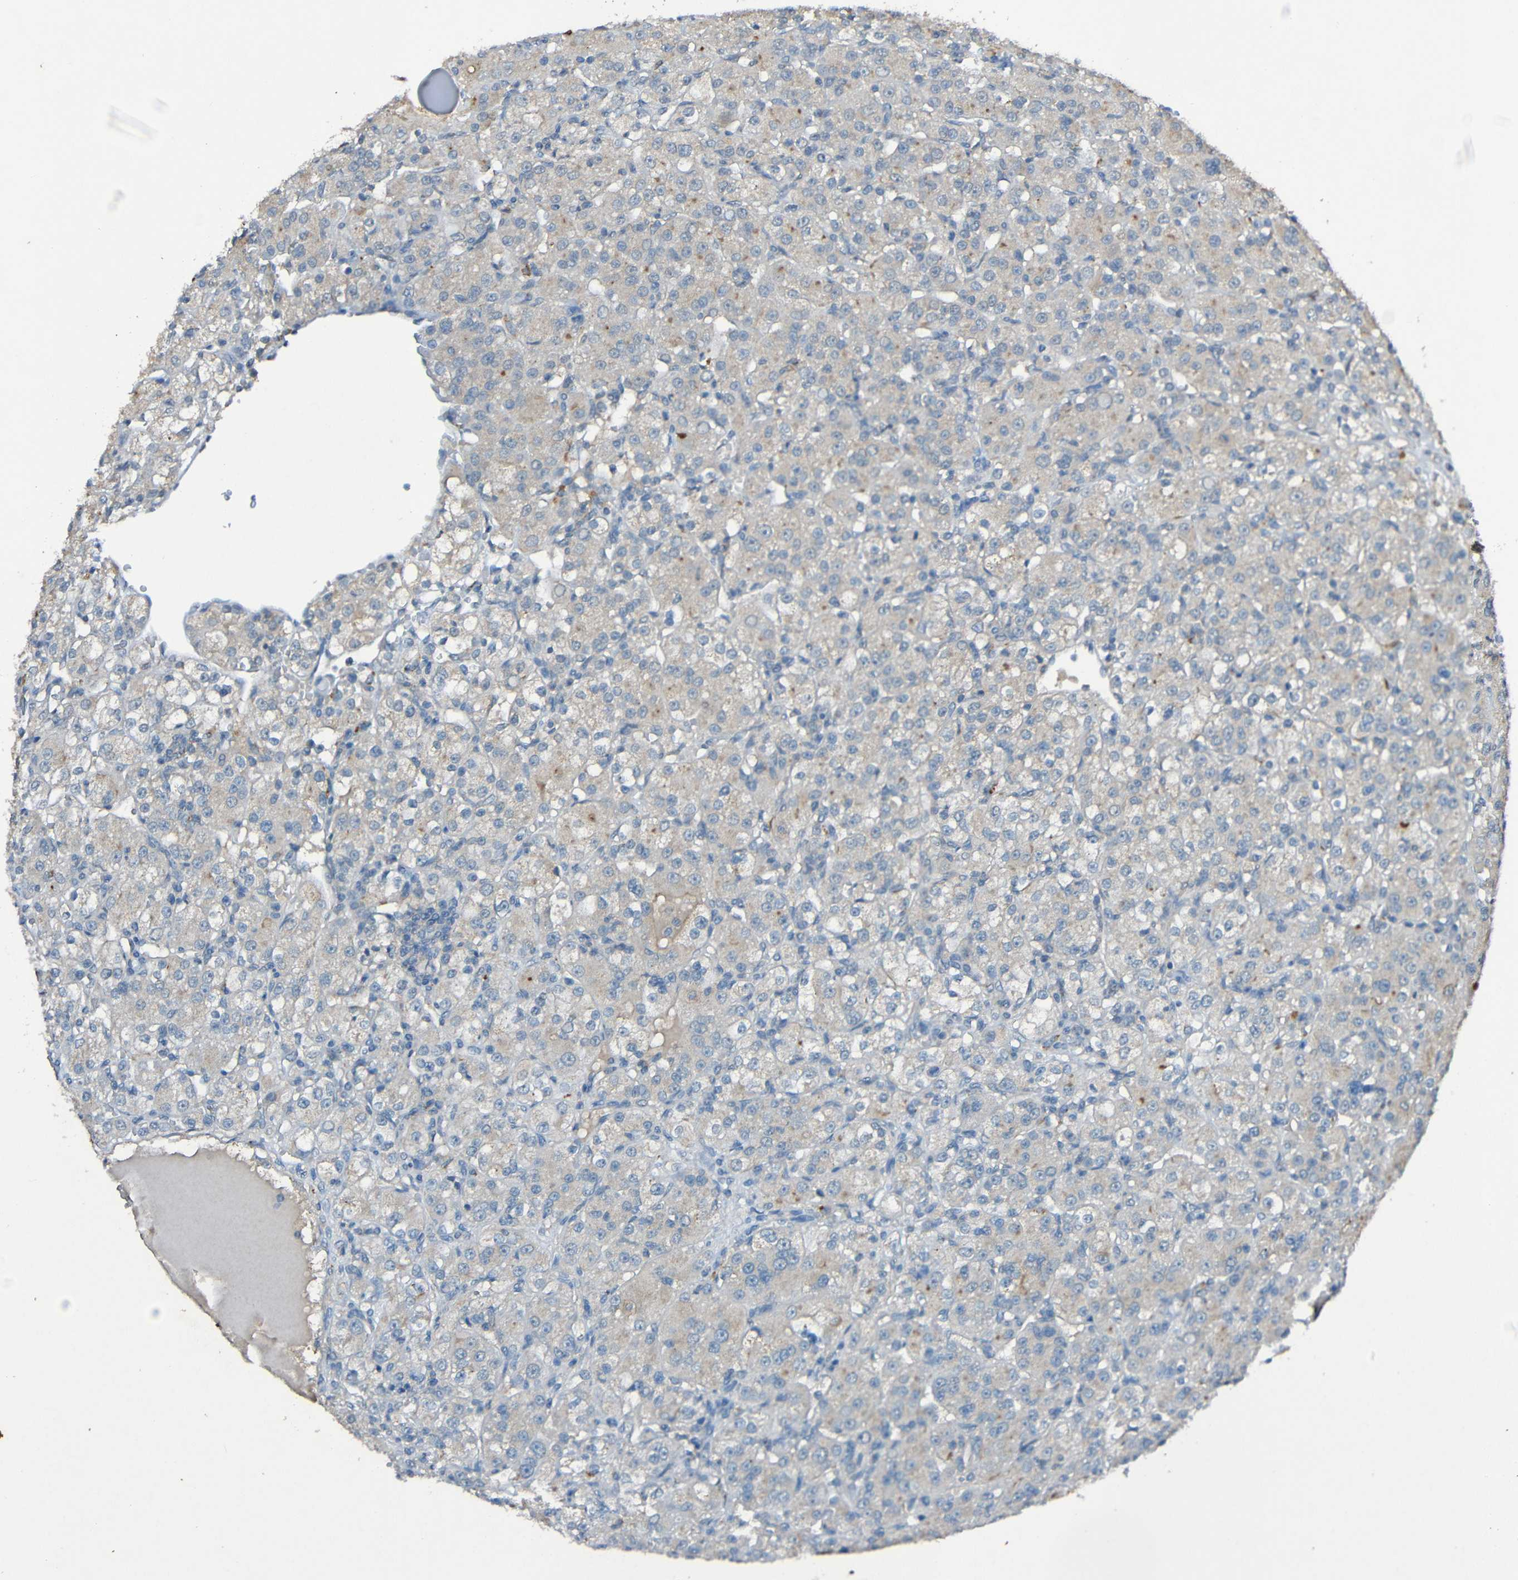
{"staining": {"intensity": "weak", "quantity": "<25%", "location": "cytoplasmic/membranous"}, "tissue": "renal cancer", "cell_type": "Tumor cells", "image_type": "cancer", "snomed": [{"axis": "morphology", "description": "Normal tissue, NOS"}, {"axis": "morphology", "description": "Adenocarcinoma, NOS"}, {"axis": "topography", "description": "Kidney"}], "caption": "Tumor cells show no significant staining in adenocarcinoma (renal).", "gene": "LRRC70", "patient": {"sex": "male", "age": 61}}